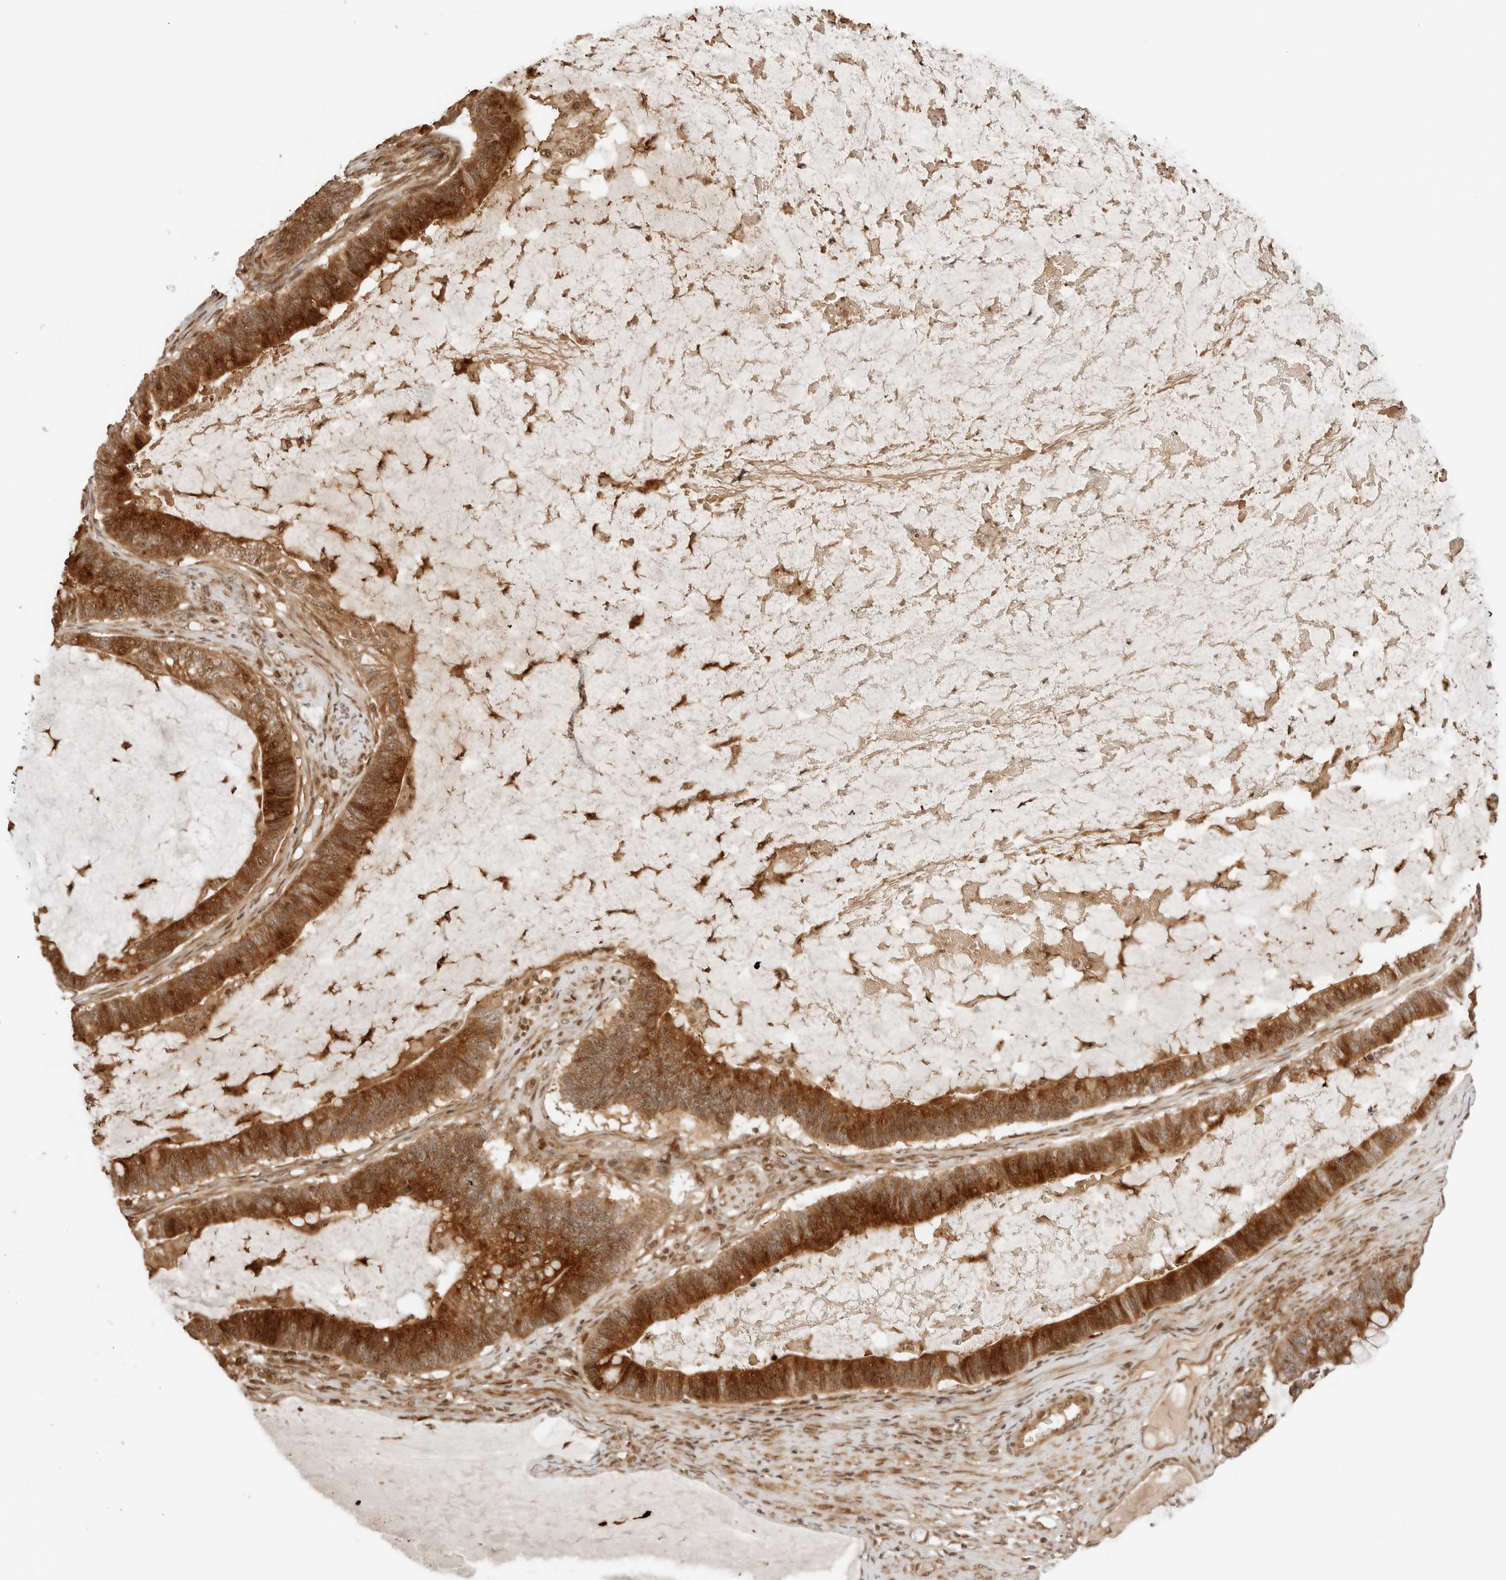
{"staining": {"intensity": "moderate", "quantity": ">75%", "location": "cytoplasmic/membranous,nuclear"}, "tissue": "ovarian cancer", "cell_type": "Tumor cells", "image_type": "cancer", "snomed": [{"axis": "morphology", "description": "Cystadenocarcinoma, mucinous, NOS"}, {"axis": "topography", "description": "Ovary"}], "caption": "A brown stain shows moderate cytoplasmic/membranous and nuclear staining of a protein in ovarian cancer (mucinous cystadenocarcinoma) tumor cells.", "gene": "GEM", "patient": {"sex": "female", "age": 61}}